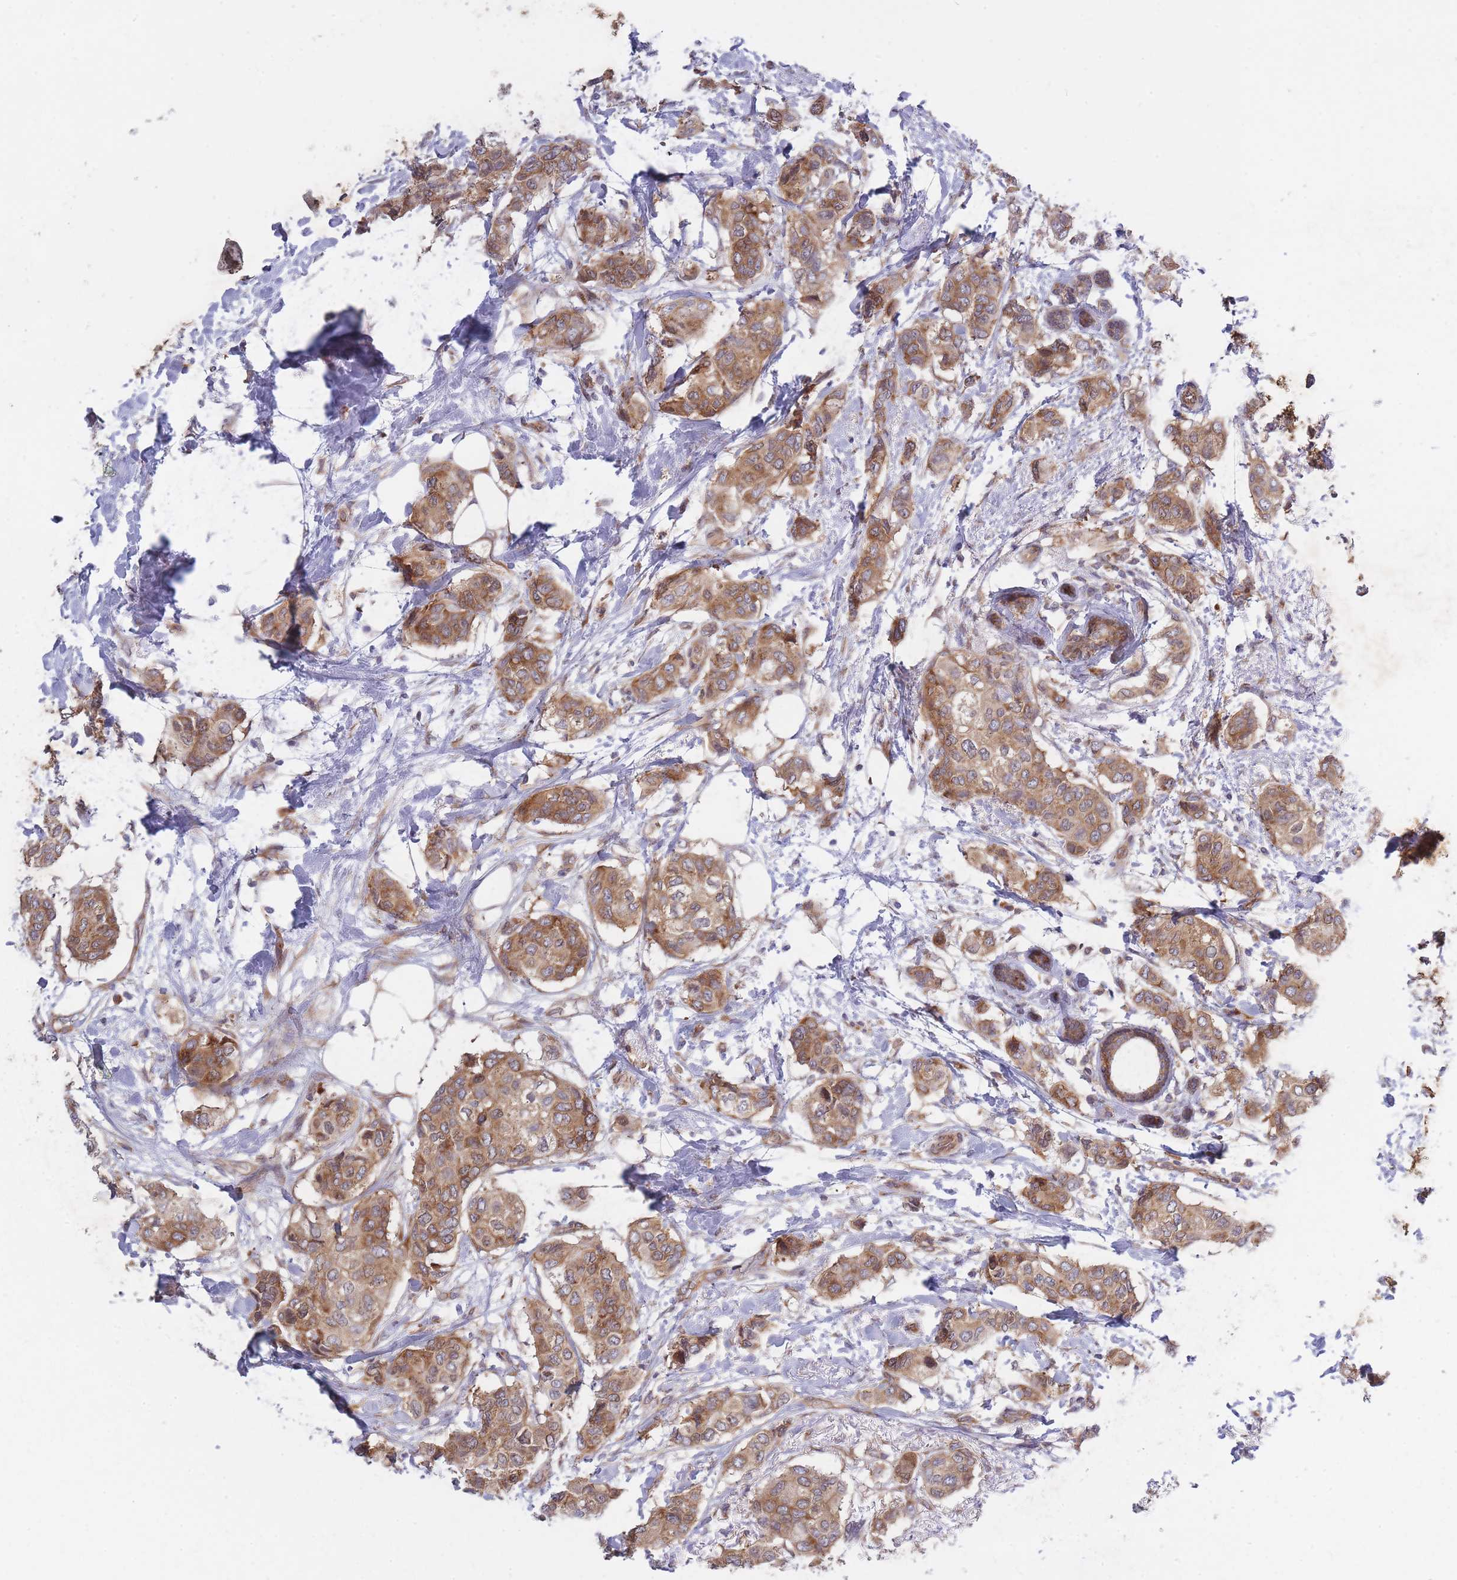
{"staining": {"intensity": "moderate", "quantity": ">75%", "location": "cytoplasmic/membranous"}, "tissue": "breast cancer", "cell_type": "Tumor cells", "image_type": "cancer", "snomed": [{"axis": "morphology", "description": "Lobular carcinoma"}, {"axis": "topography", "description": "Breast"}], "caption": "This is an image of immunohistochemistry staining of breast cancer (lobular carcinoma), which shows moderate positivity in the cytoplasmic/membranous of tumor cells.", "gene": "CCDC124", "patient": {"sex": "female", "age": 51}}